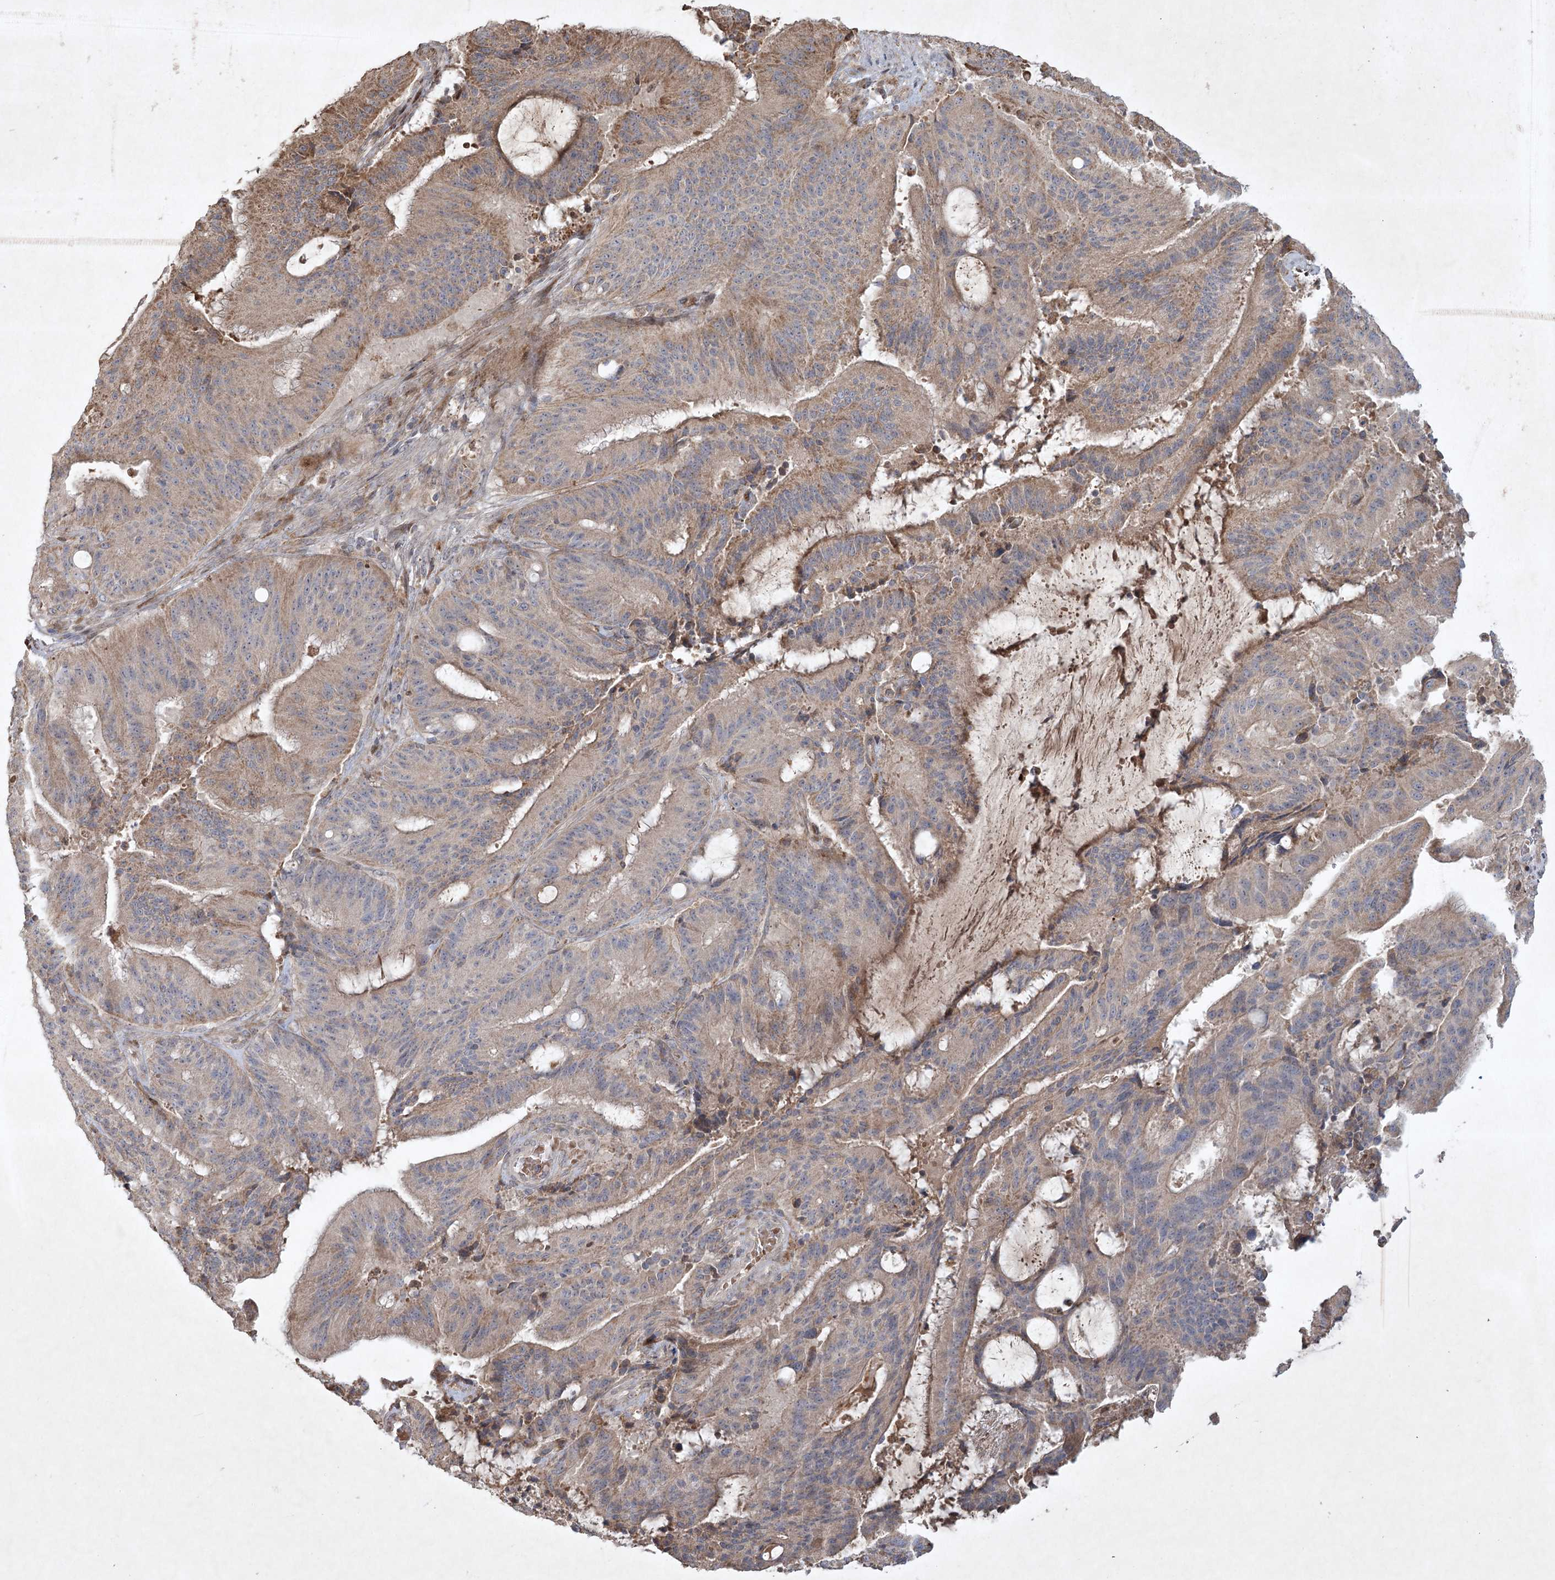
{"staining": {"intensity": "moderate", "quantity": "25%-75%", "location": "cytoplasmic/membranous"}, "tissue": "liver cancer", "cell_type": "Tumor cells", "image_type": "cancer", "snomed": [{"axis": "morphology", "description": "Normal tissue, NOS"}, {"axis": "morphology", "description": "Cholangiocarcinoma"}, {"axis": "topography", "description": "Liver"}, {"axis": "topography", "description": "Peripheral nerve tissue"}], "caption": "Immunohistochemistry (IHC) of cholangiocarcinoma (liver) exhibits medium levels of moderate cytoplasmic/membranous staining in about 25%-75% of tumor cells.", "gene": "KBTBD4", "patient": {"sex": "female", "age": 73}}